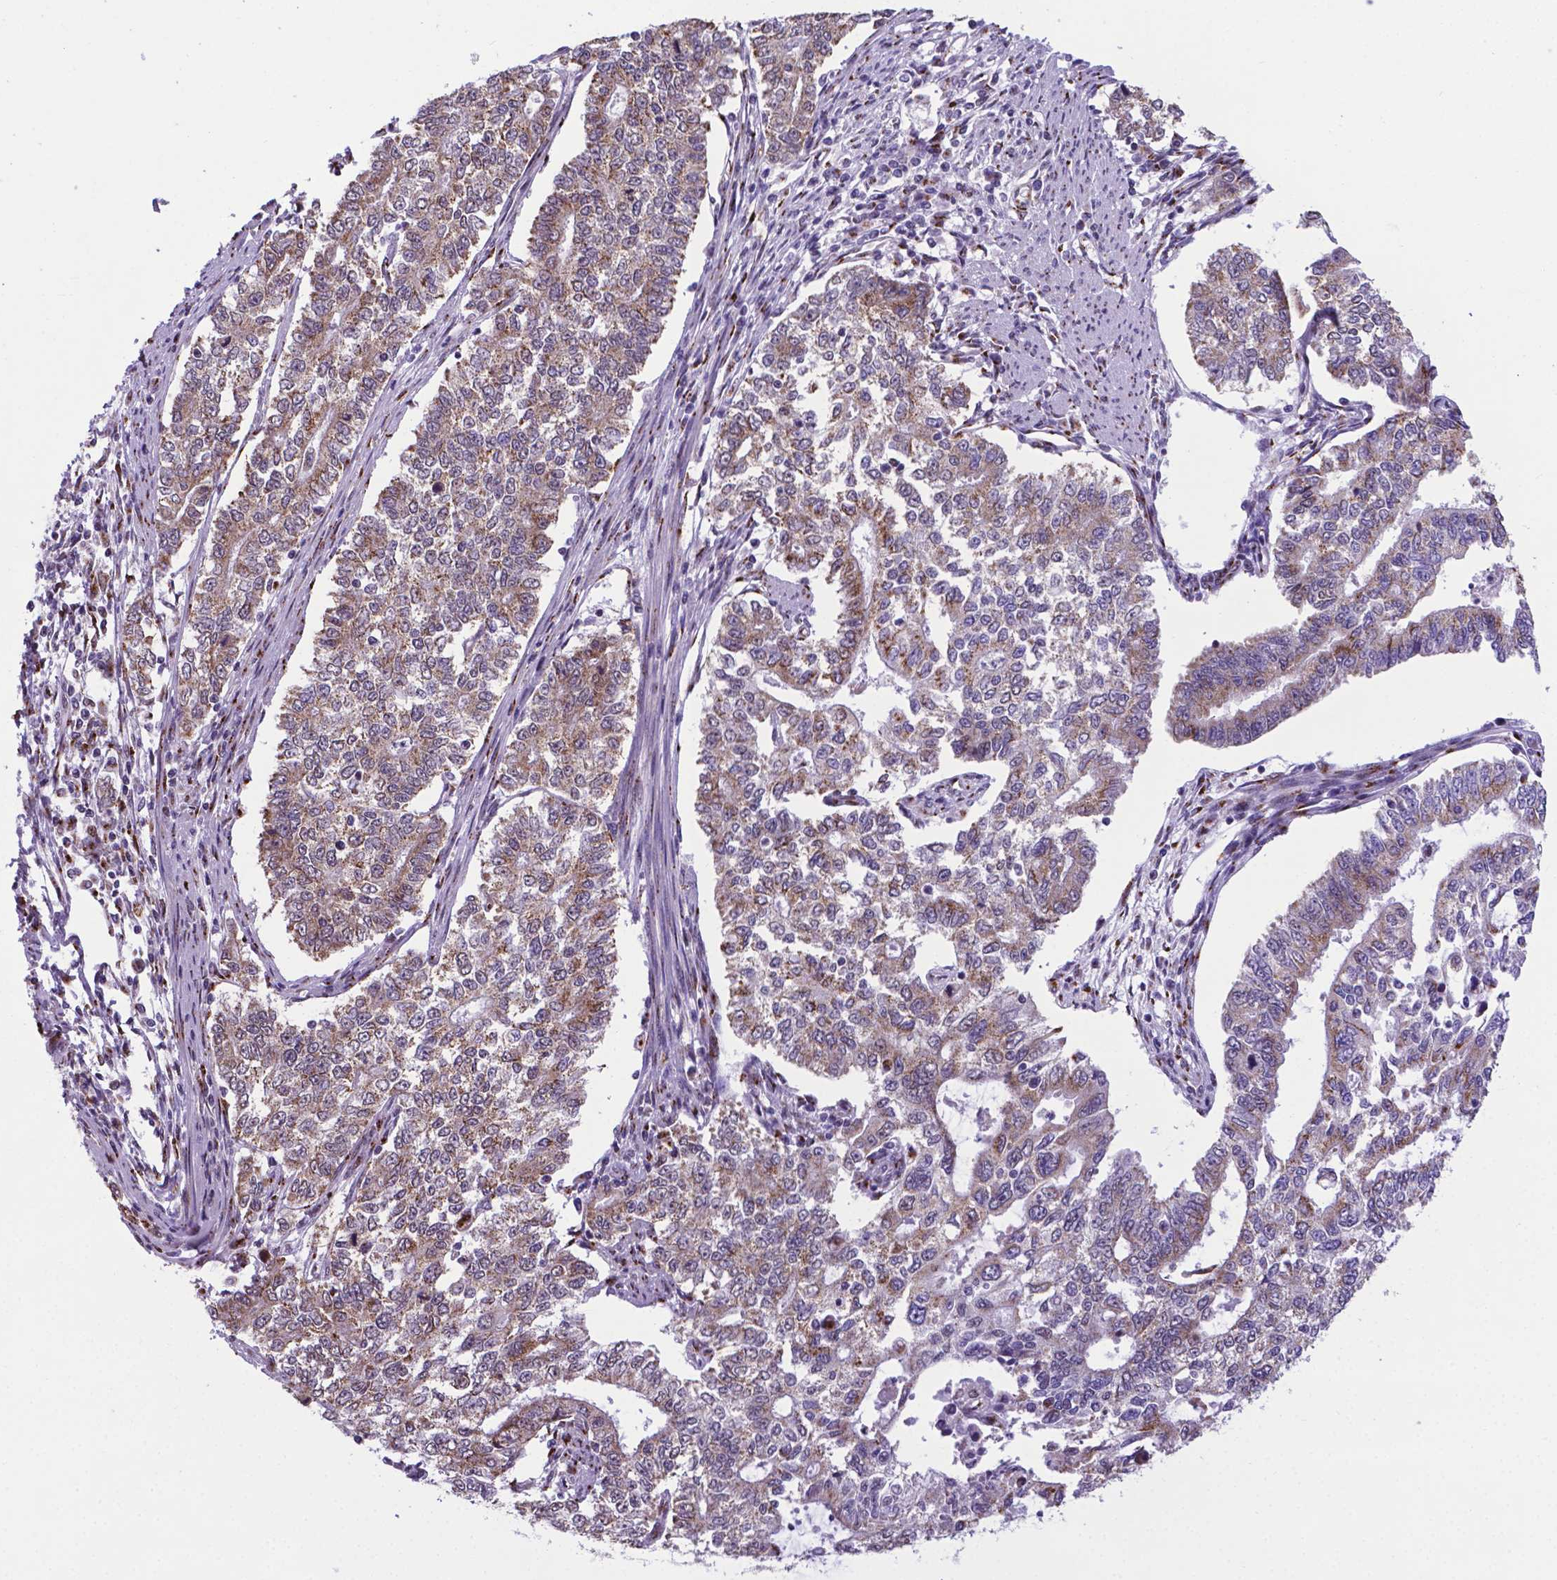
{"staining": {"intensity": "weak", "quantity": "25%-75%", "location": "cytoplasmic/membranous"}, "tissue": "endometrial cancer", "cell_type": "Tumor cells", "image_type": "cancer", "snomed": [{"axis": "morphology", "description": "Adenocarcinoma, NOS"}, {"axis": "topography", "description": "Uterus"}], "caption": "Immunohistochemical staining of human endometrial cancer reveals low levels of weak cytoplasmic/membranous protein positivity in about 25%-75% of tumor cells.", "gene": "MRPL10", "patient": {"sex": "female", "age": 59}}